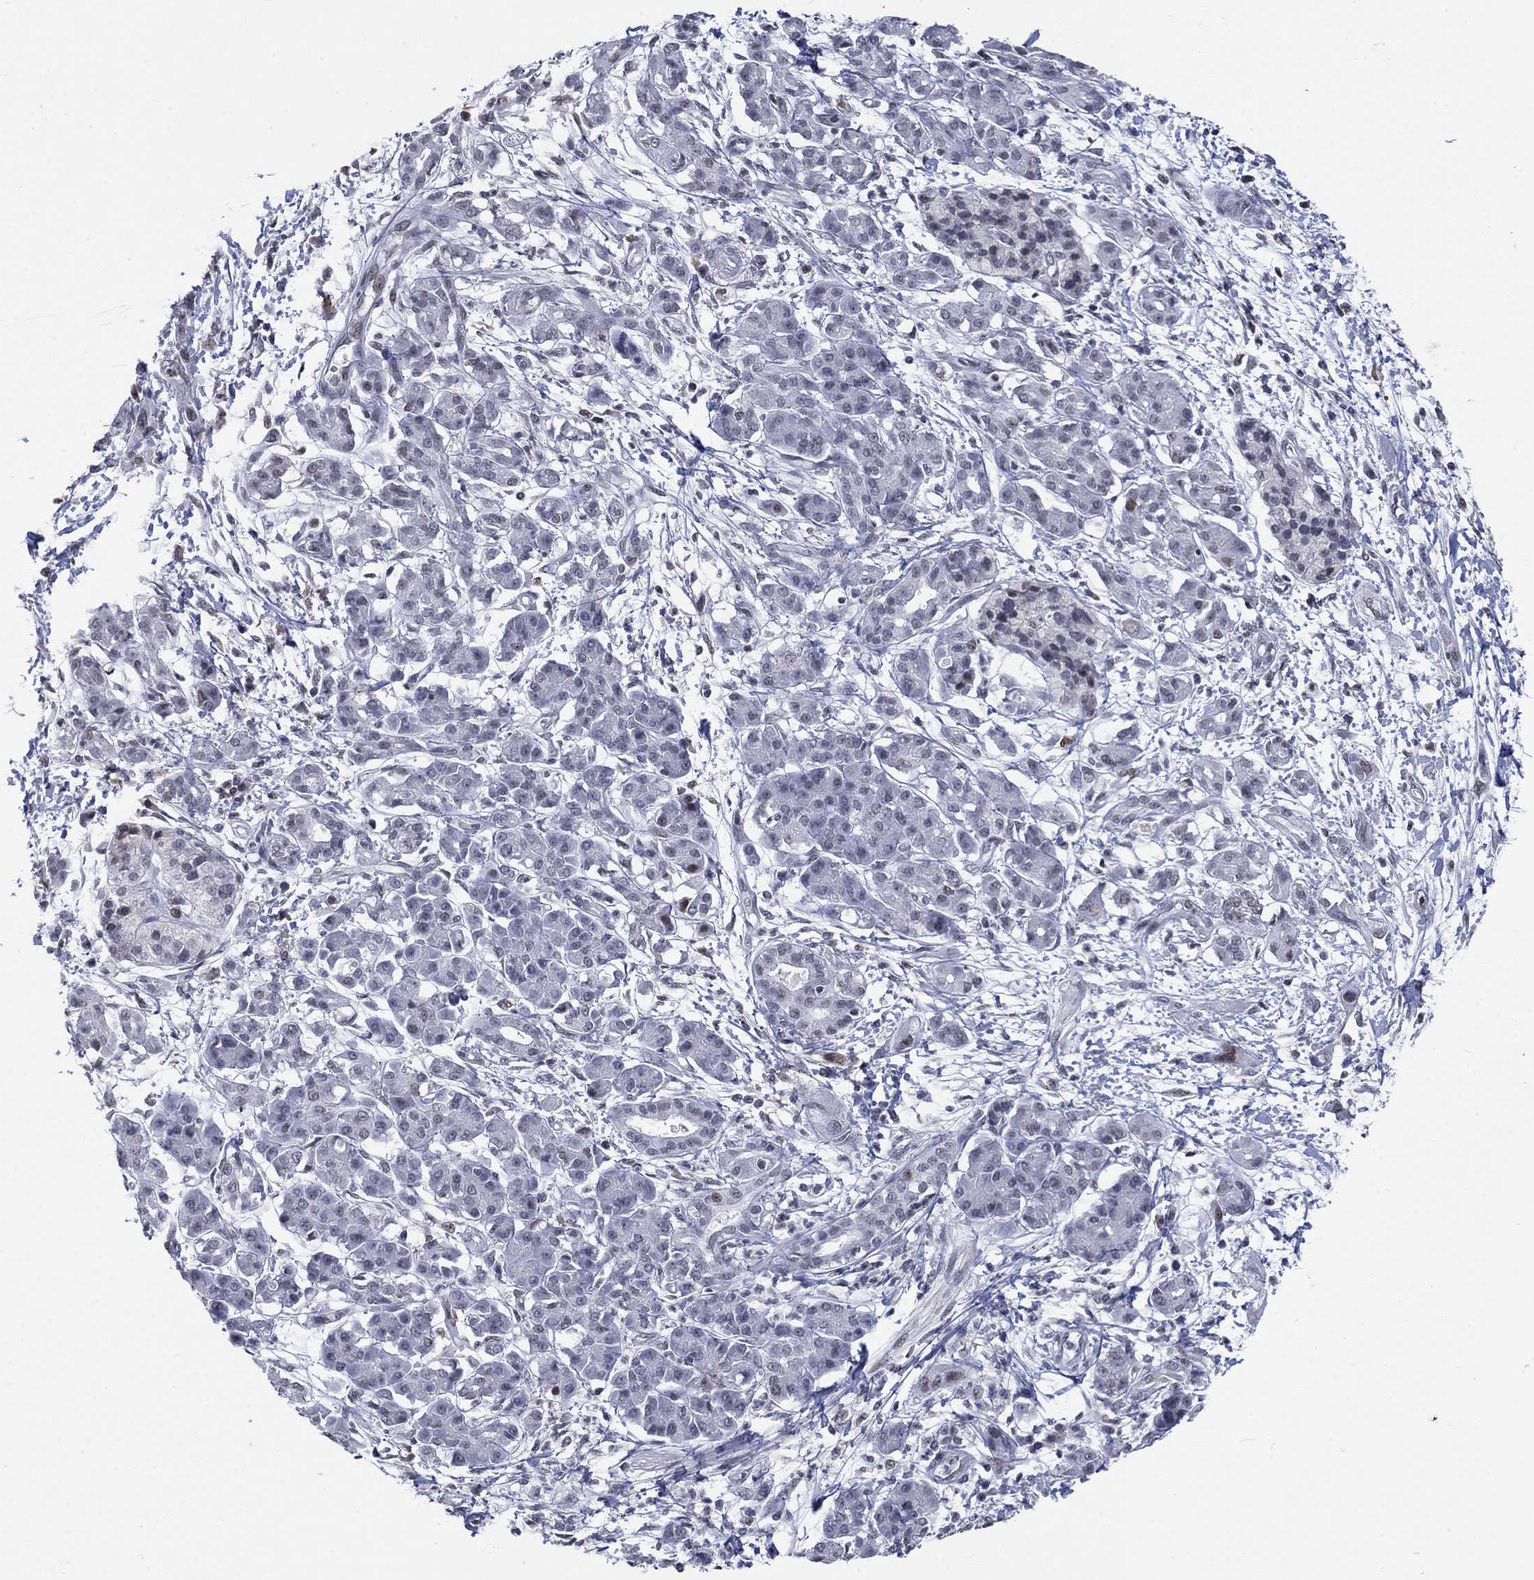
{"staining": {"intensity": "negative", "quantity": "none", "location": "none"}, "tissue": "pancreatic cancer", "cell_type": "Tumor cells", "image_type": "cancer", "snomed": [{"axis": "morphology", "description": "Adenocarcinoma, NOS"}, {"axis": "topography", "description": "Pancreas"}], "caption": "Micrograph shows no protein expression in tumor cells of adenocarcinoma (pancreatic) tissue.", "gene": "HCFC1", "patient": {"sex": "male", "age": 72}}